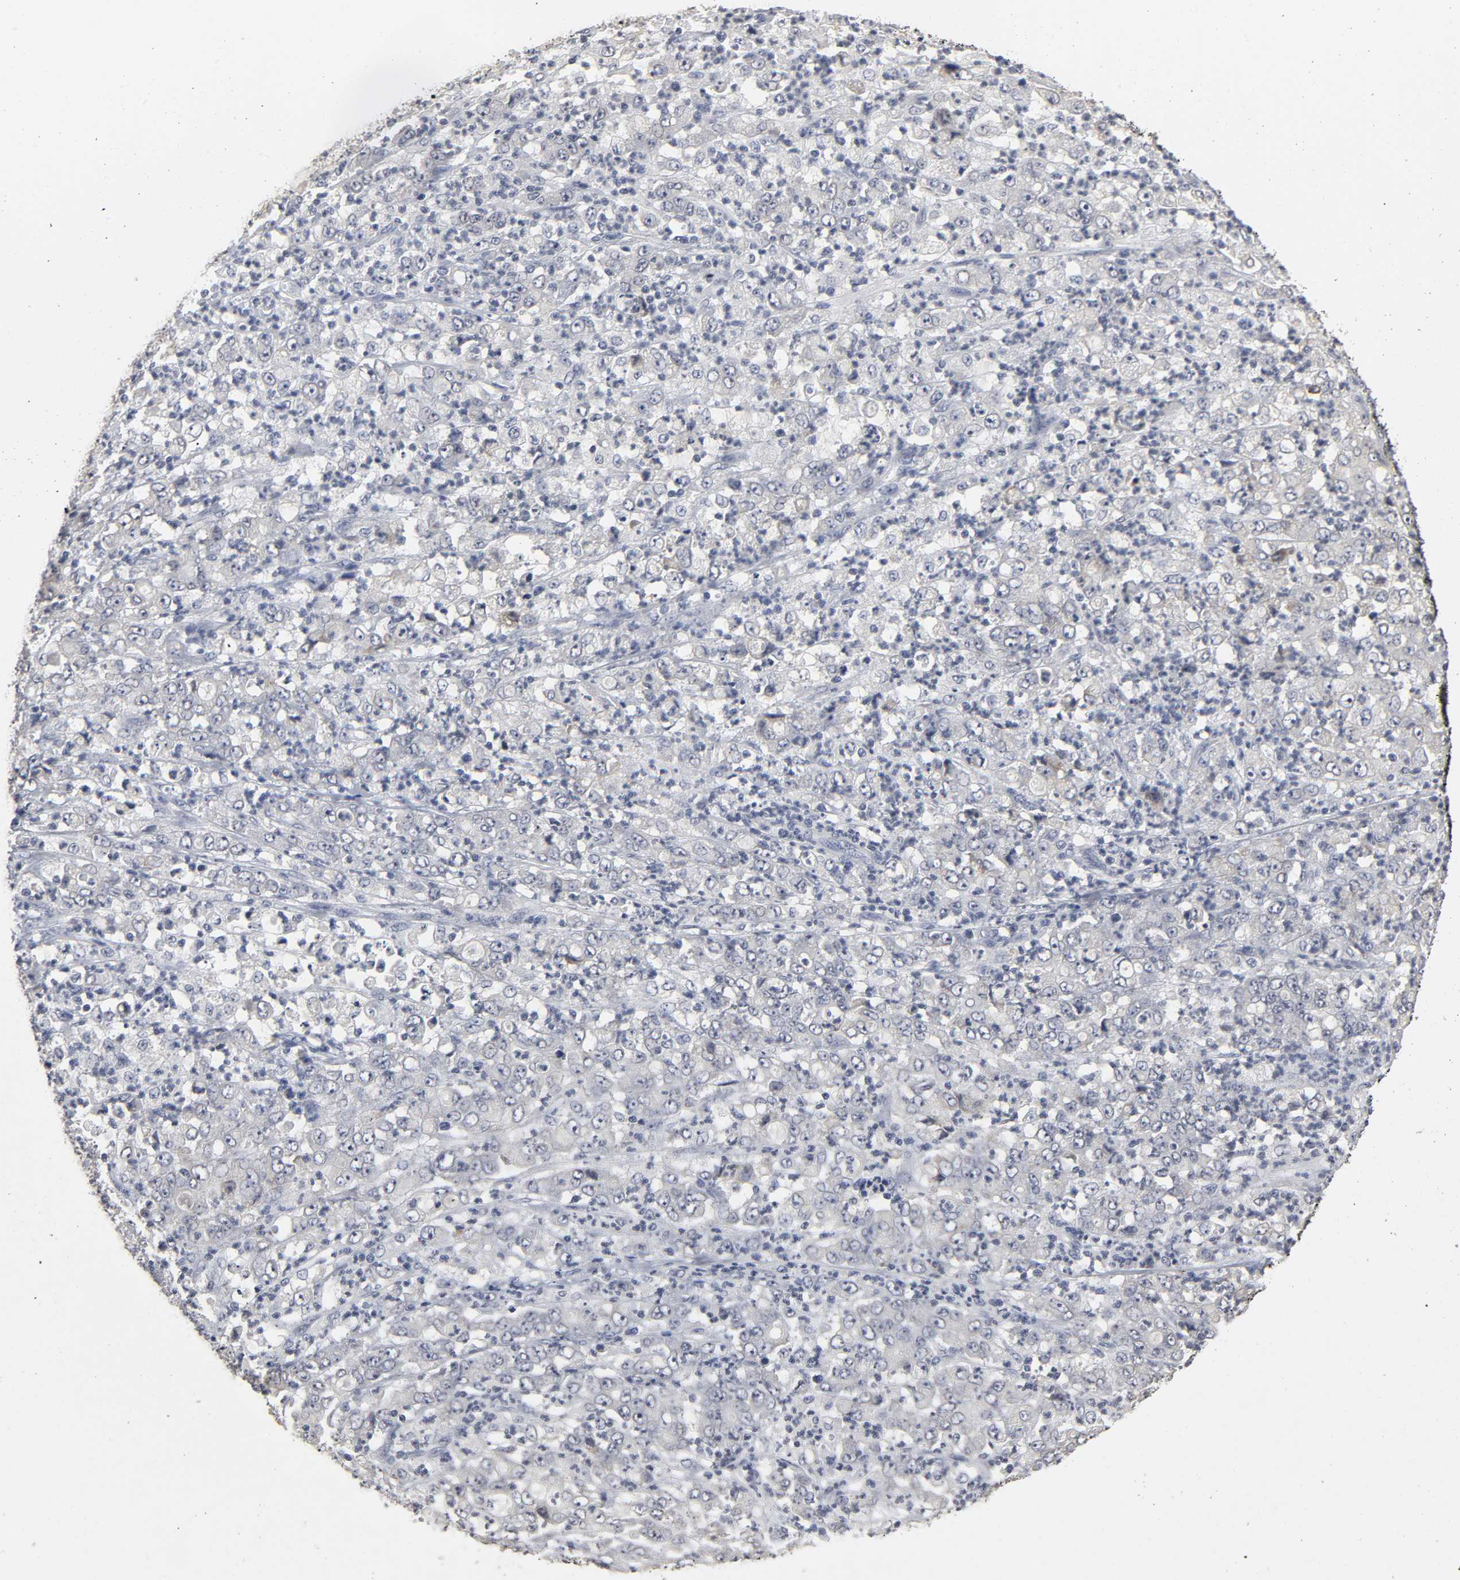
{"staining": {"intensity": "negative", "quantity": "none", "location": "none"}, "tissue": "stomach cancer", "cell_type": "Tumor cells", "image_type": "cancer", "snomed": [{"axis": "morphology", "description": "Adenocarcinoma, NOS"}, {"axis": "topography", "description": "Stomach, lower"}], "caption": "Immunohistochemical staining of stomach cancer reveals no significant expression in tumor cells. (Stains: DAB (3,3'-diaminobenzidine) immunohistochemistry (IHC) with hematoxylin counter stain, Microscopy: brightfield microscopy at high magnification).", "gene": "TCAP", "patient": {"sex": "female", "age": 71}}